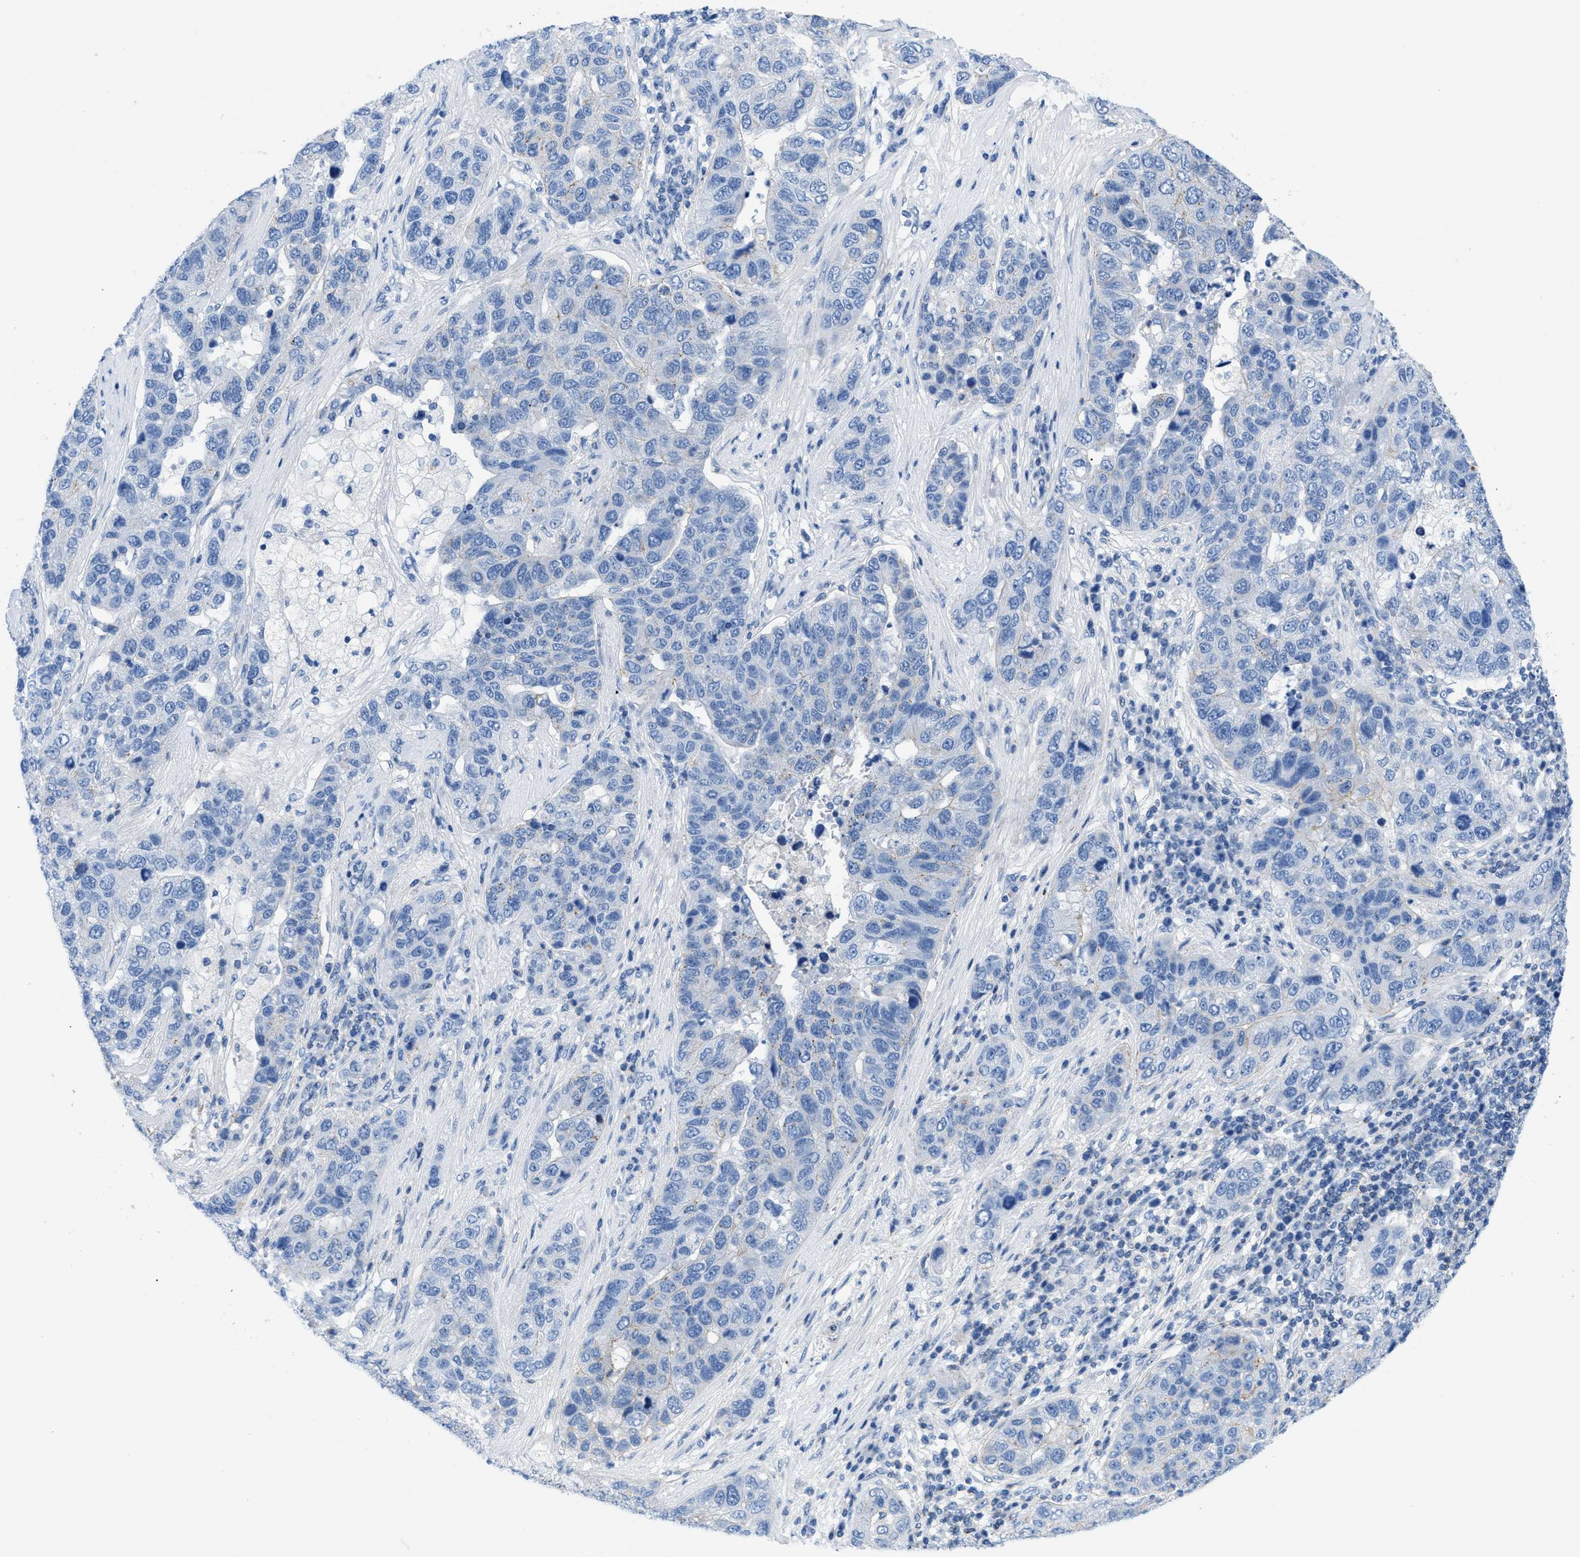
{"staining": {"intensity": "negative", "quantity": "none", "location": "none"}, "tissue": "pancreatic cancer", "cell_type": "Tumor cells", "image_type": "cancer", "snomed": [{"axis": "morphology", "description": "Adenocarcinoma, NOS"}, {"axis": "topography", "description": "Pancreas"}], "caption": "A high-resolution image shows IHC staining of pancreatic adenocarcinoma, which displays no significant staining in tumor cells. (DAB (3,3'-diaminobenzidine) immunohistochemistry (IHC) with hematoxylin counter stain).", "gene": "FDCSP", "patient": {"sex": "female", "age": 61}}